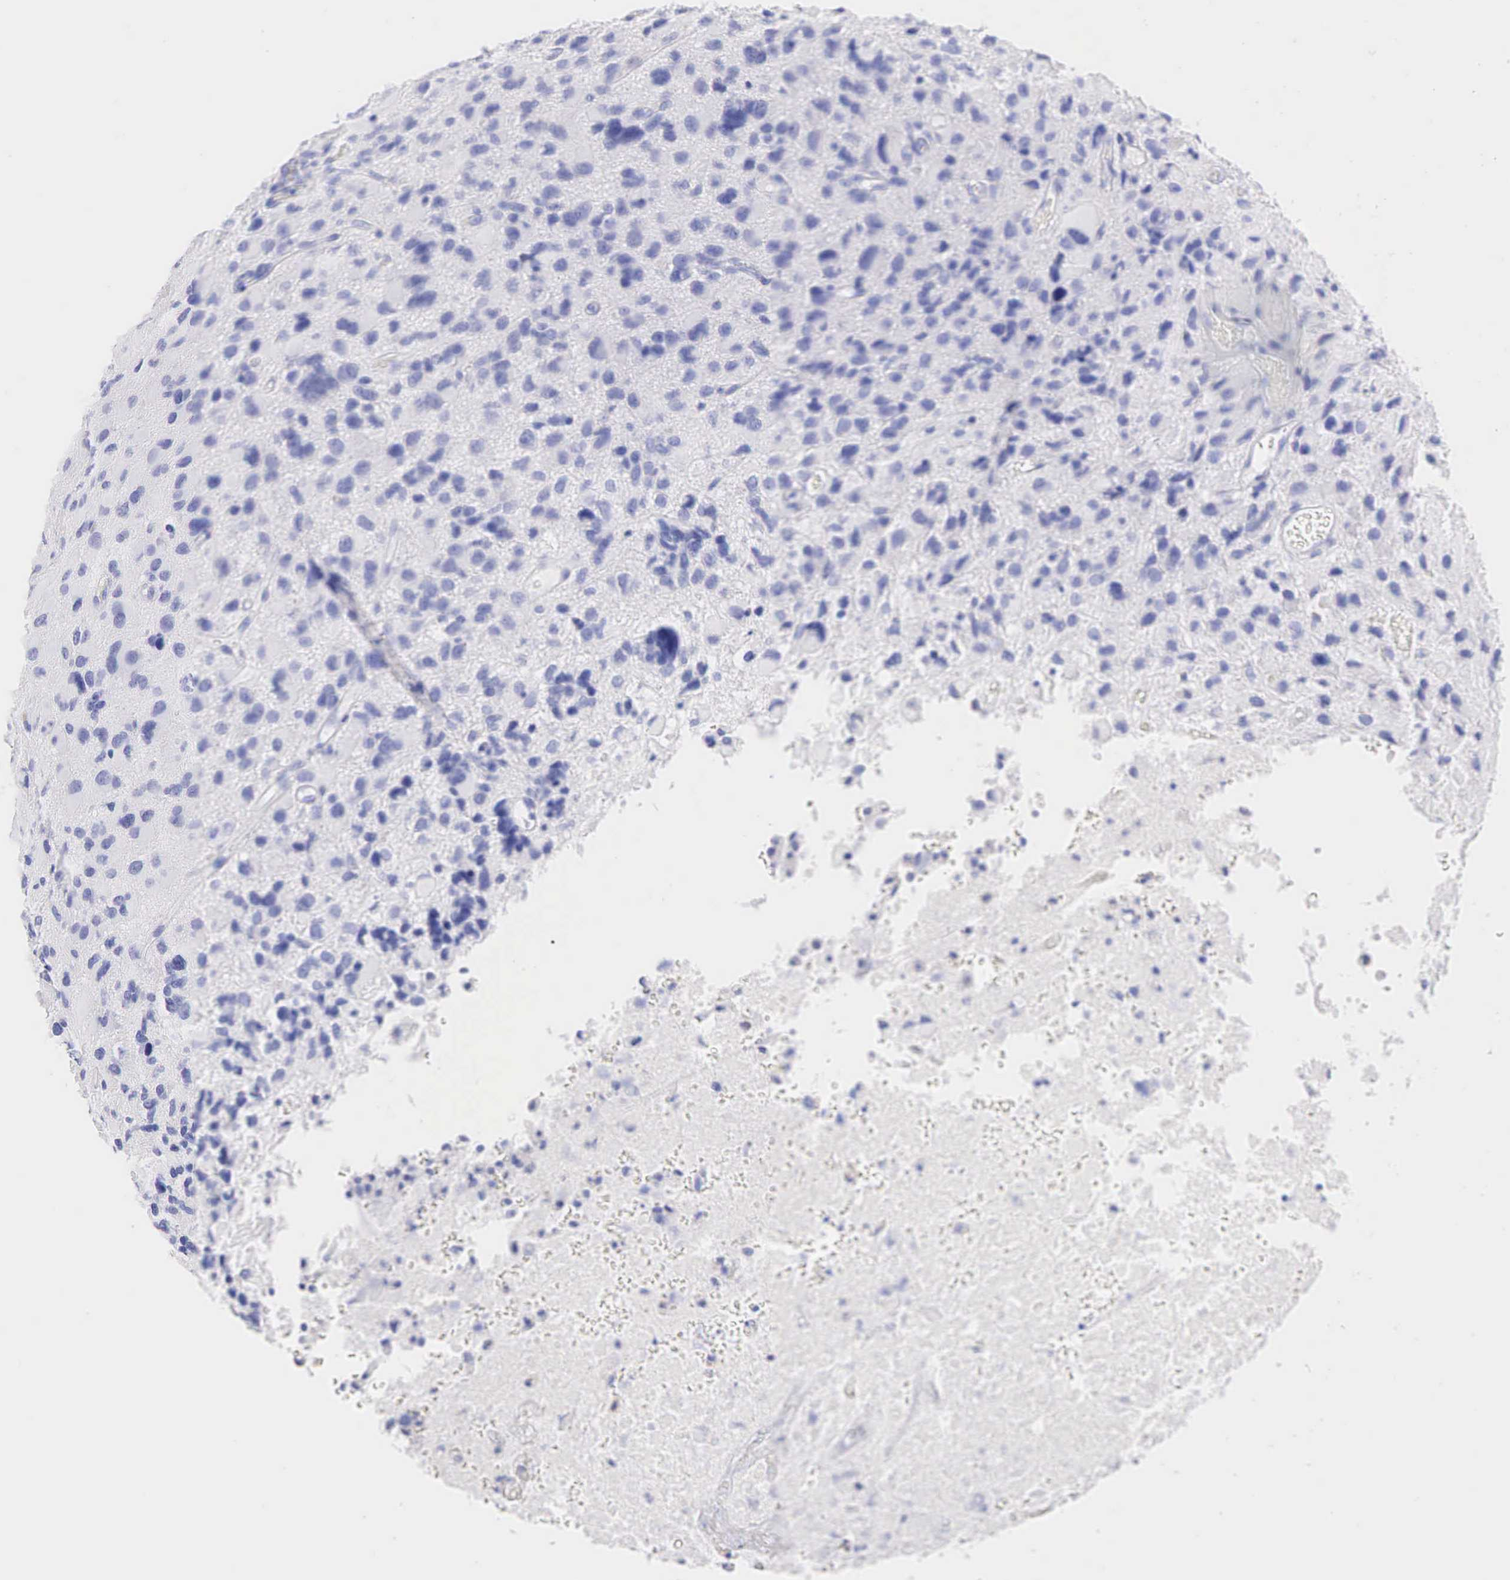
{"staining": {"intensity": "negative", "quantity": "none", "location": "none"}, "tissue": "glioma", "cell_type": "Tumor cells", "image_type": "cancer", "snomed": [{"axis": "morphology", "description": "Glioma, malignant, High grade"}, {"axis": "topography", "description": "Brain"}], "caption": "The immunohistochemistry (IHC) image has no significant positivity in tumor cells of malignant high-grade glioma tissue.", "gene": "KRT14", "patient": {"sex": "male", "age": 69}}